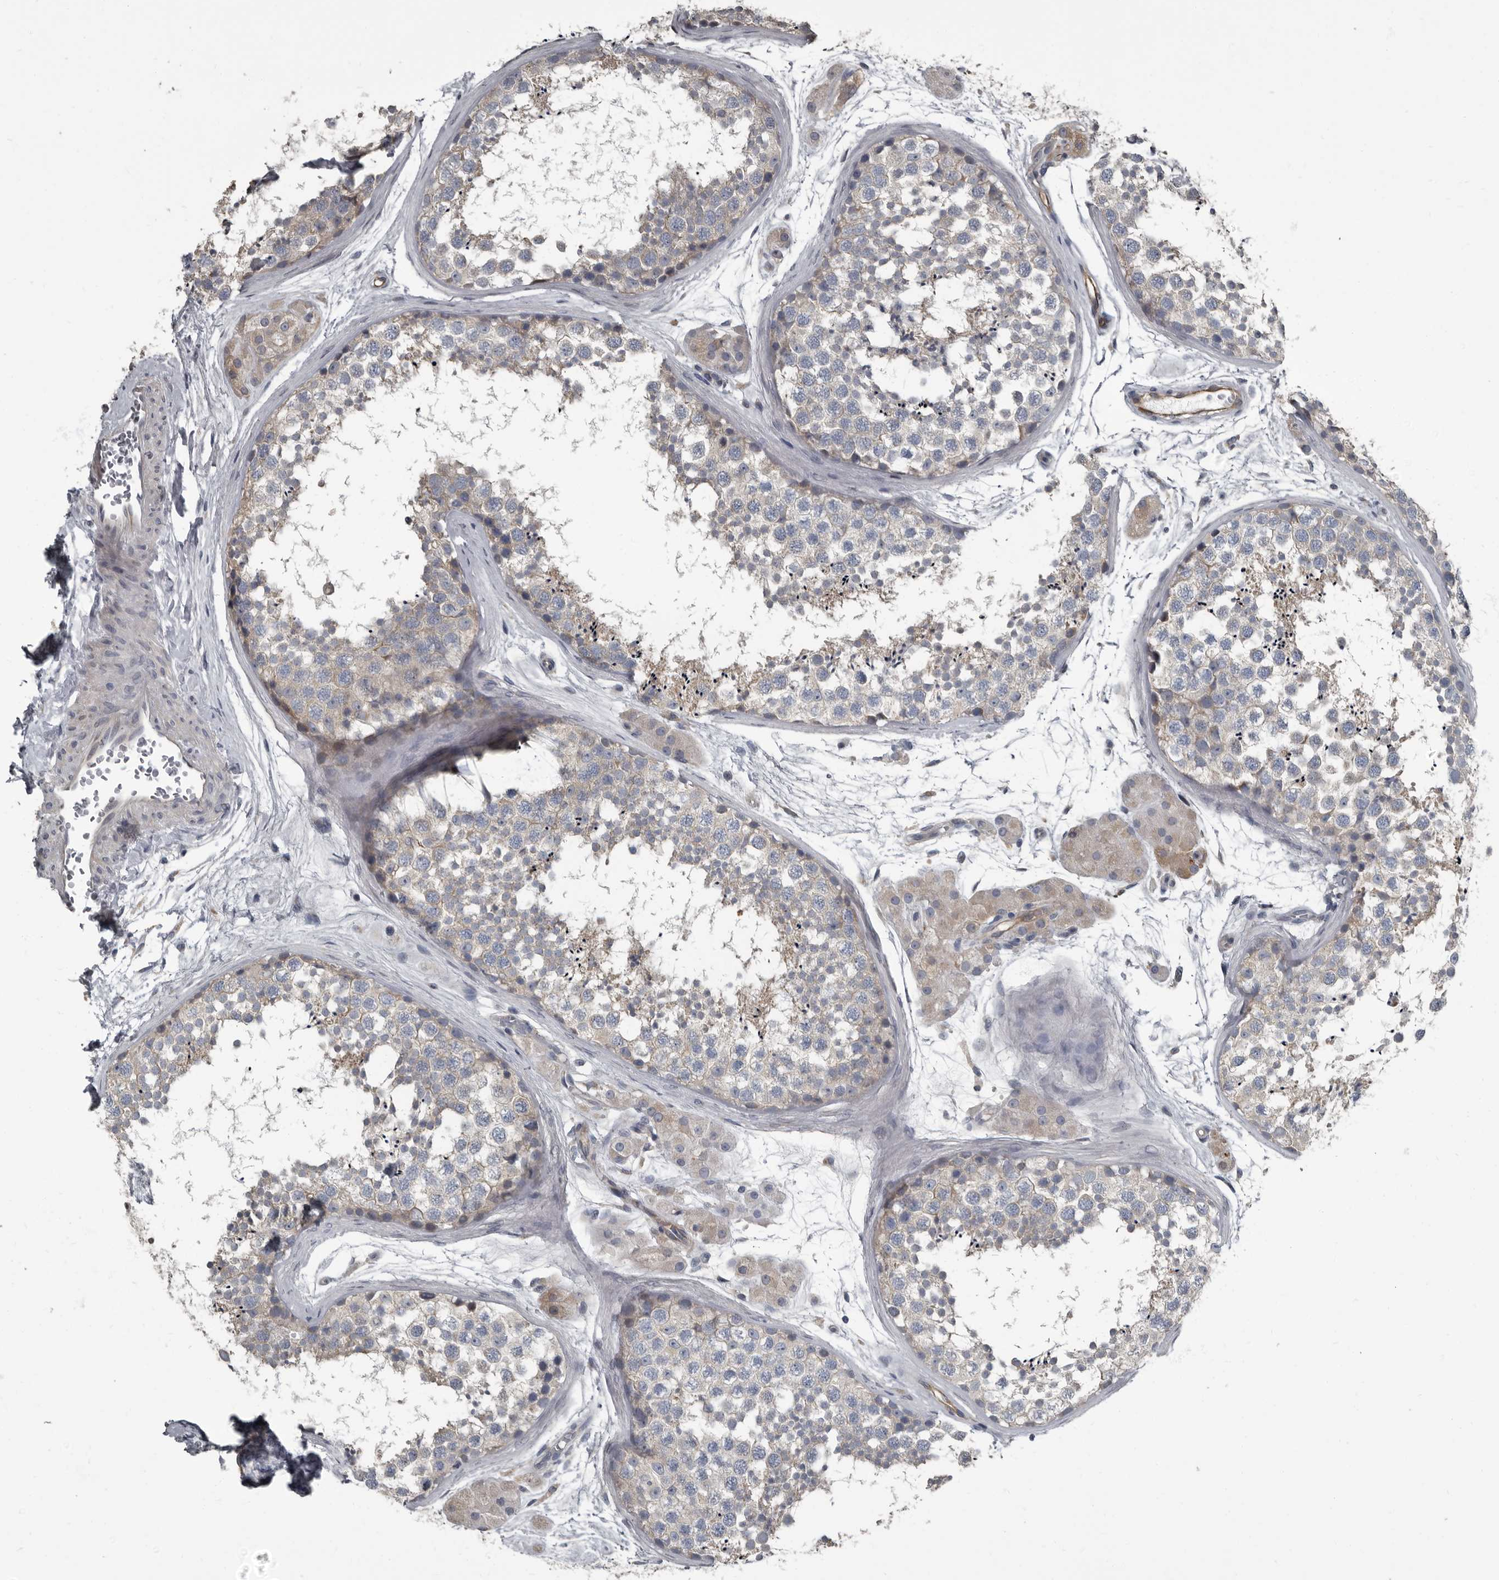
{"staining": {"intensity": "weak", "quantity": "25%-75%", "location": "cytoplasmic/membranous"}, "tissue": "testis", "cell_type": "Cells in seminiferous ducts", "image_type": "normal", "snomed": [{"axis": "morphology", "description": "Normal tissue, NOS"}, {"axis": "topography", "description": "Testis"}], "caption": "Immunohistochemistry (IHC) photomicrograph of unremarkable human testis stained for a protein (brown), which displays low levels of weak cytoplasmic/membranous positivity in about 25%-75% of cells in seminiferous ducts.", "gene": "TPD52L1", "patient": {"sex": "male", "age": 56}}